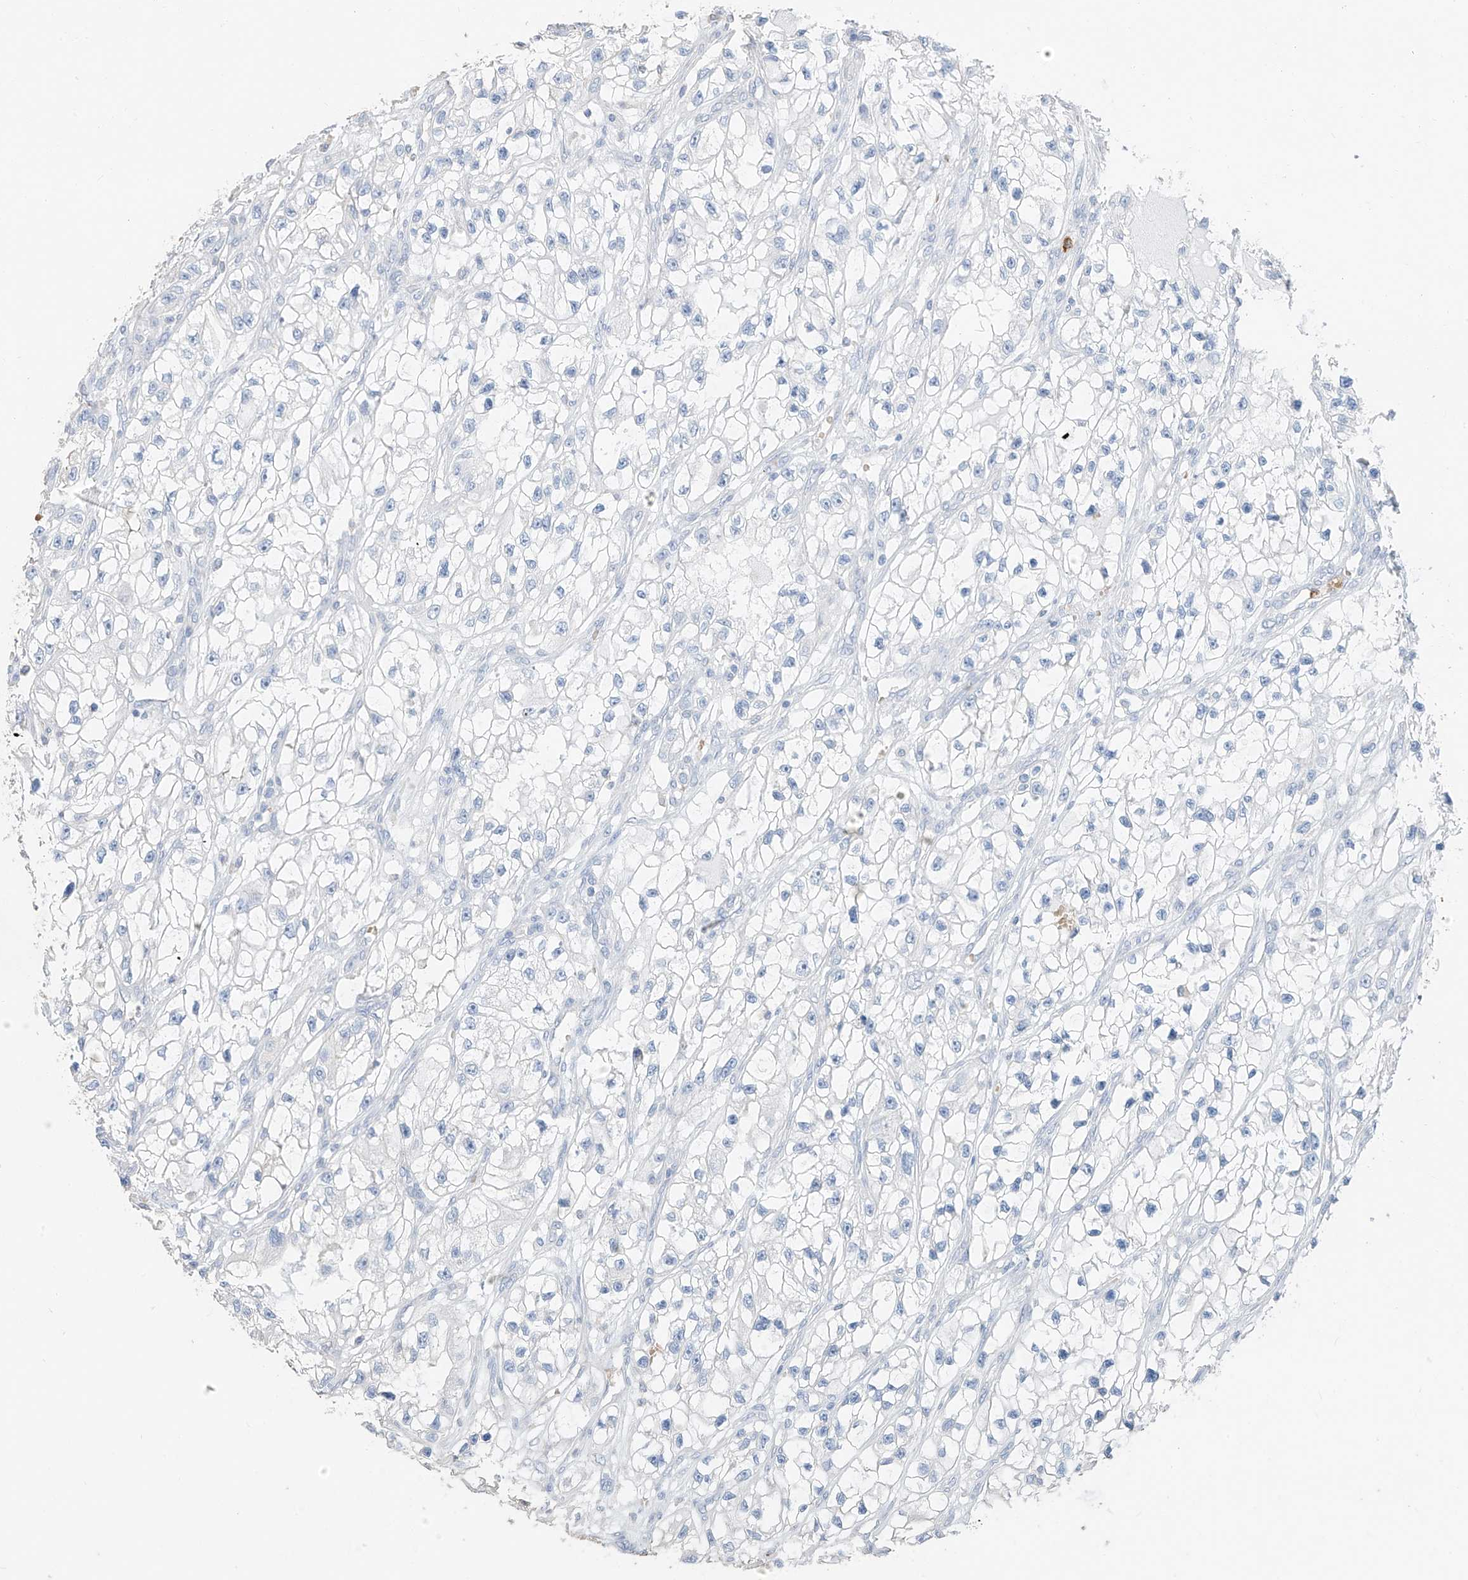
{"staining": {"intensity": "negative", "quantity": "none", "location": "none"}, "tissue": "renal cancer", "cell_type": "Tumor cells", "image_type": "cancer", "snomed": [{"axis": "morphology", "description": "Adenocarcinoma, NOS"}, {"axis": "topography", "description": "Kidney"}], "caption": "DAB immunohistochemical staining of human adenocarcinoma (renal) exhibits no significant expression in tumor cells. (Brightfield microscopy of DAB IHC at high magnification).", "gene": "PAFAH1B3", "patient": {"sex": "female", "age": 57}}